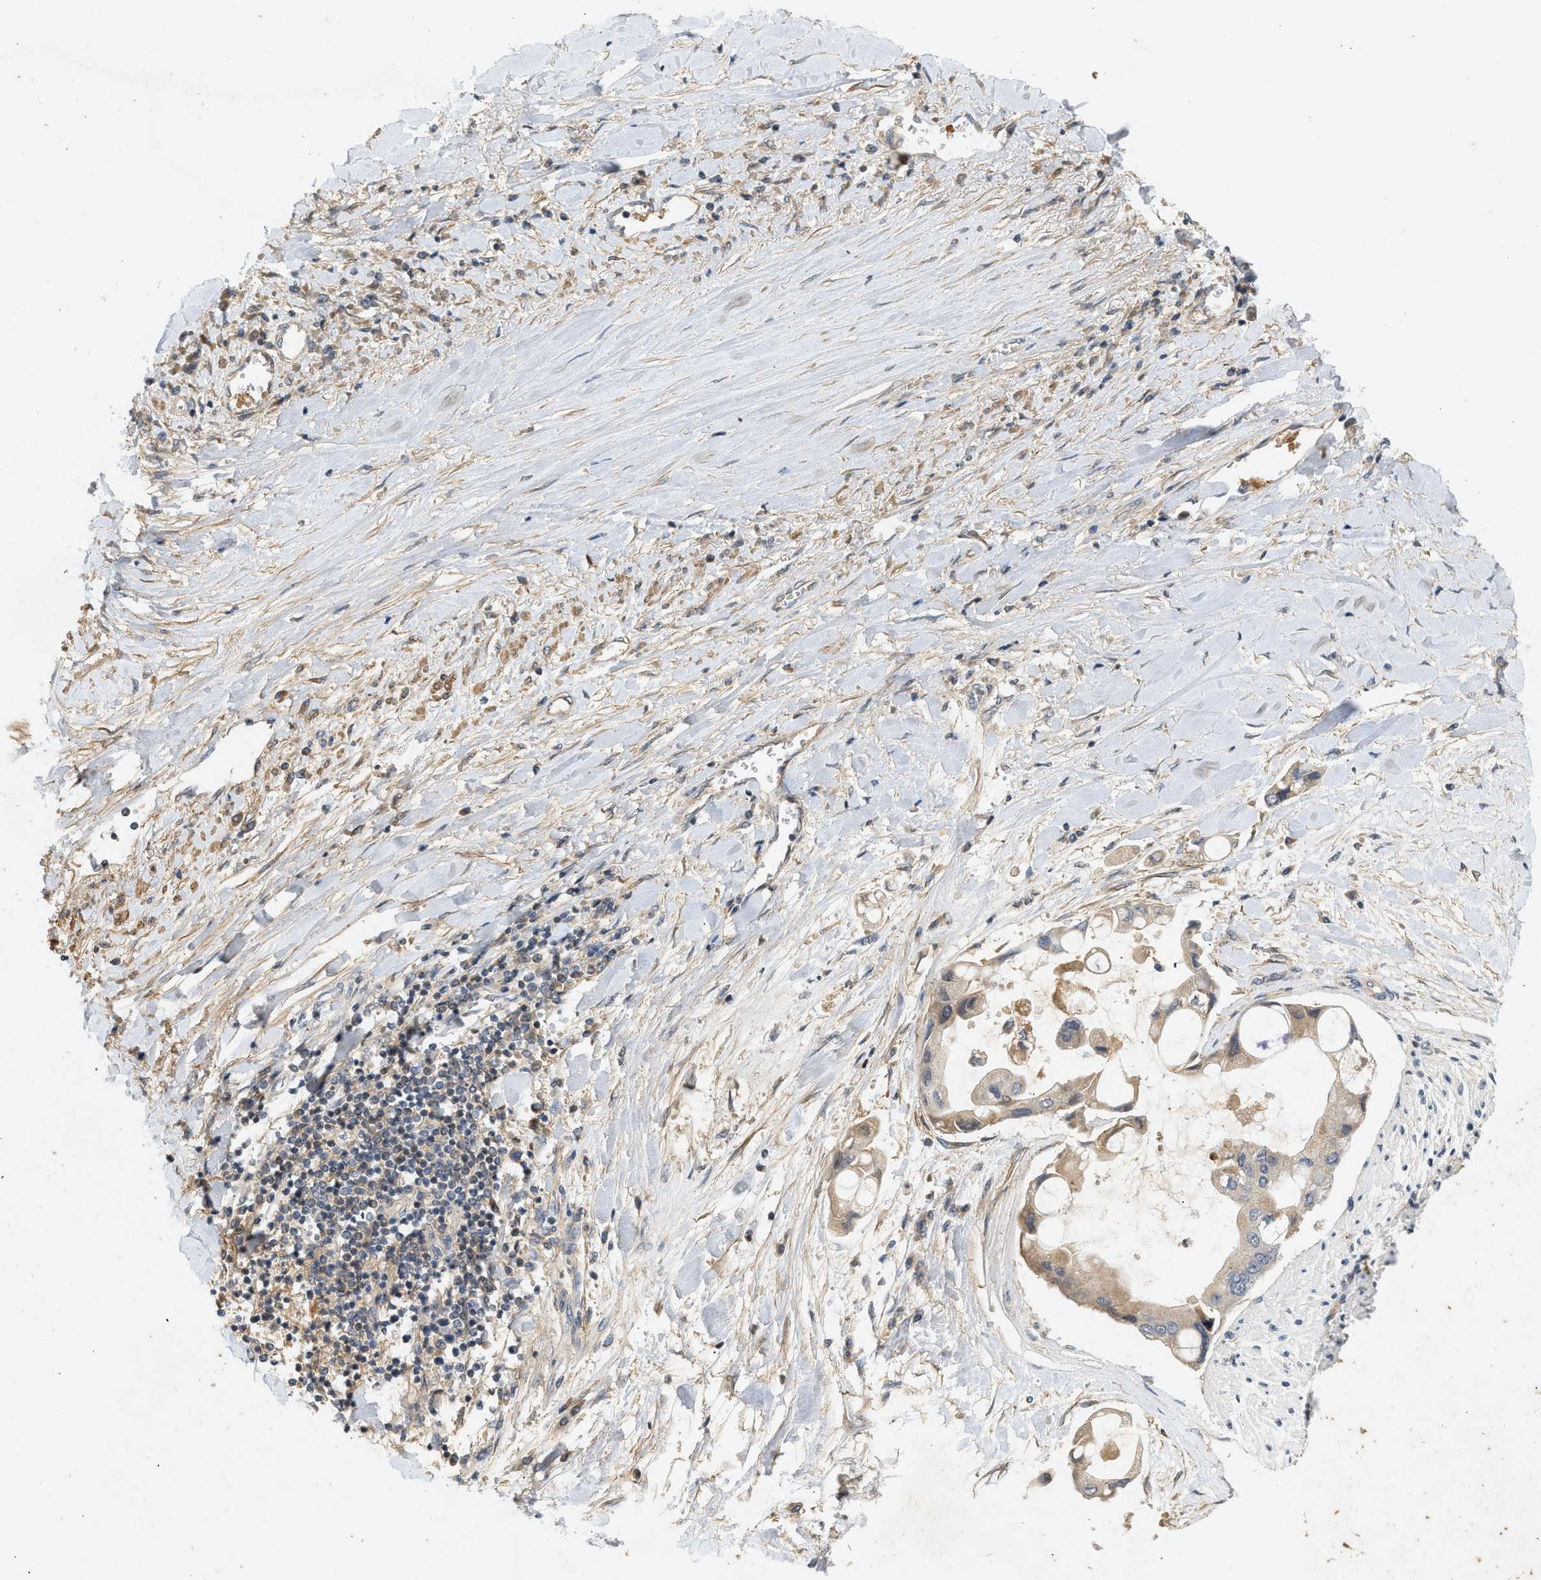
{"staining": {"intensity": "moderate", "quantity": ">75%", "location": "cytoplasmic/membranous"}, "tissue": "liver cancer", "cell_type": "Tumor cells", "image_type": "cancer", "snomed": [{"axis": "morphology", "description": "Cholangiocarcinoma"}, {"axis": "topography", "description": "Liver"}], "caption": "There is medium levels of moderate cytoplasmic/membranous positivity in tumor cells of liver cancer, as demonstrated by immunohistochemical staining (brown color).", "gene": "F8", "patient": {"sex": "male", "age": 50}}